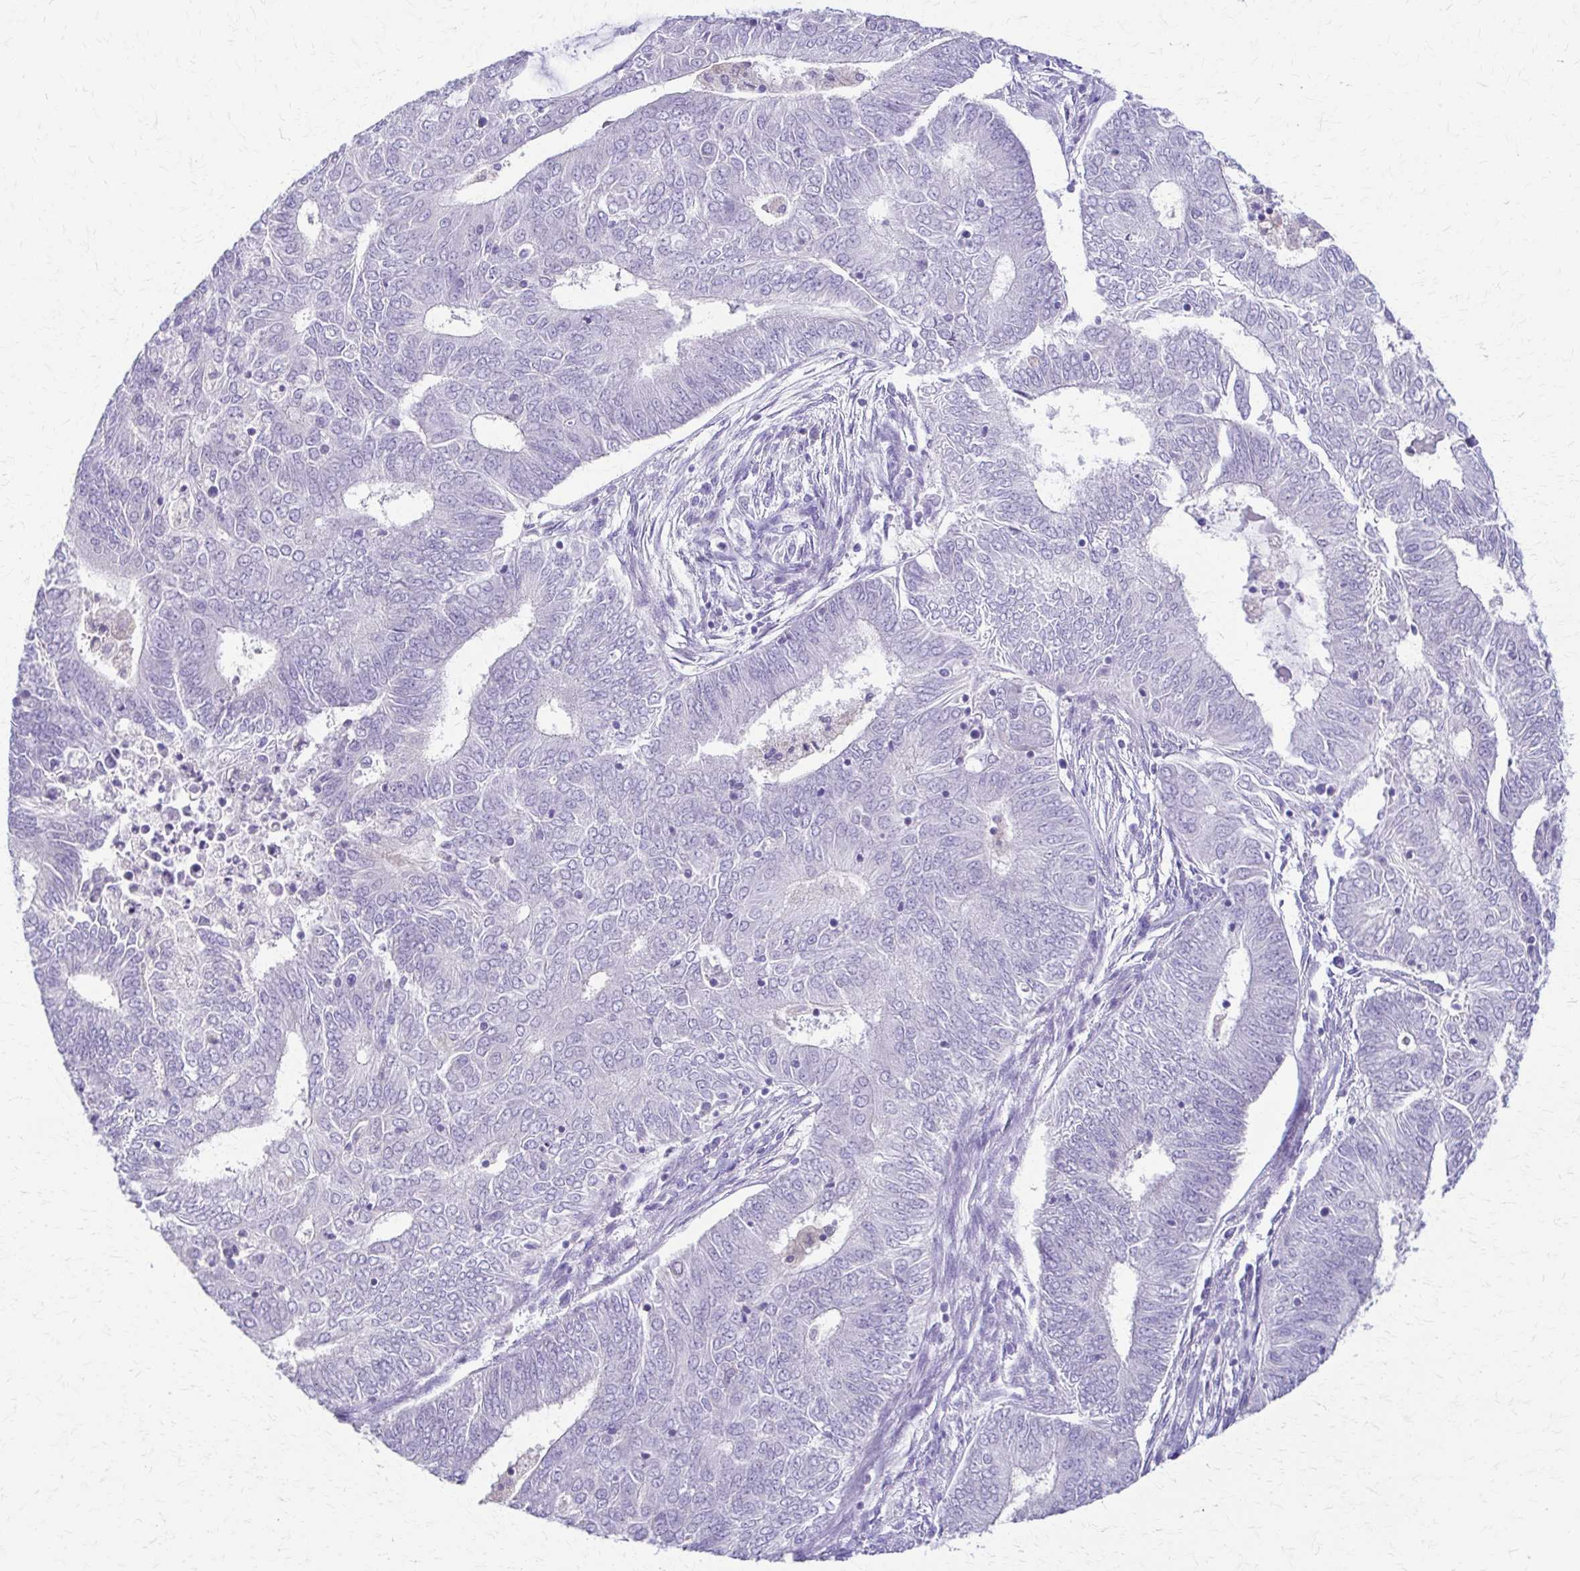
{"staining": {"intensity": "negative", "quantity": "none", "location": "none"}, "tissue": "endometrial cancer", "cell_type": "Tumor cells", "image_type": "cancer", "snomed": [{"axis": "morphology", "description": "Adenocarcinoma, NOS"}, {"axis": "topography", "description": "Endometrium"}], "caption": "Immunohistochemistry (IHC) of human endometrial cancer (adenocarcinoma) displays no expression in tumor cells.", "gene": "PIK3AP1", "patient": {"sex": "female", "age": 62}}